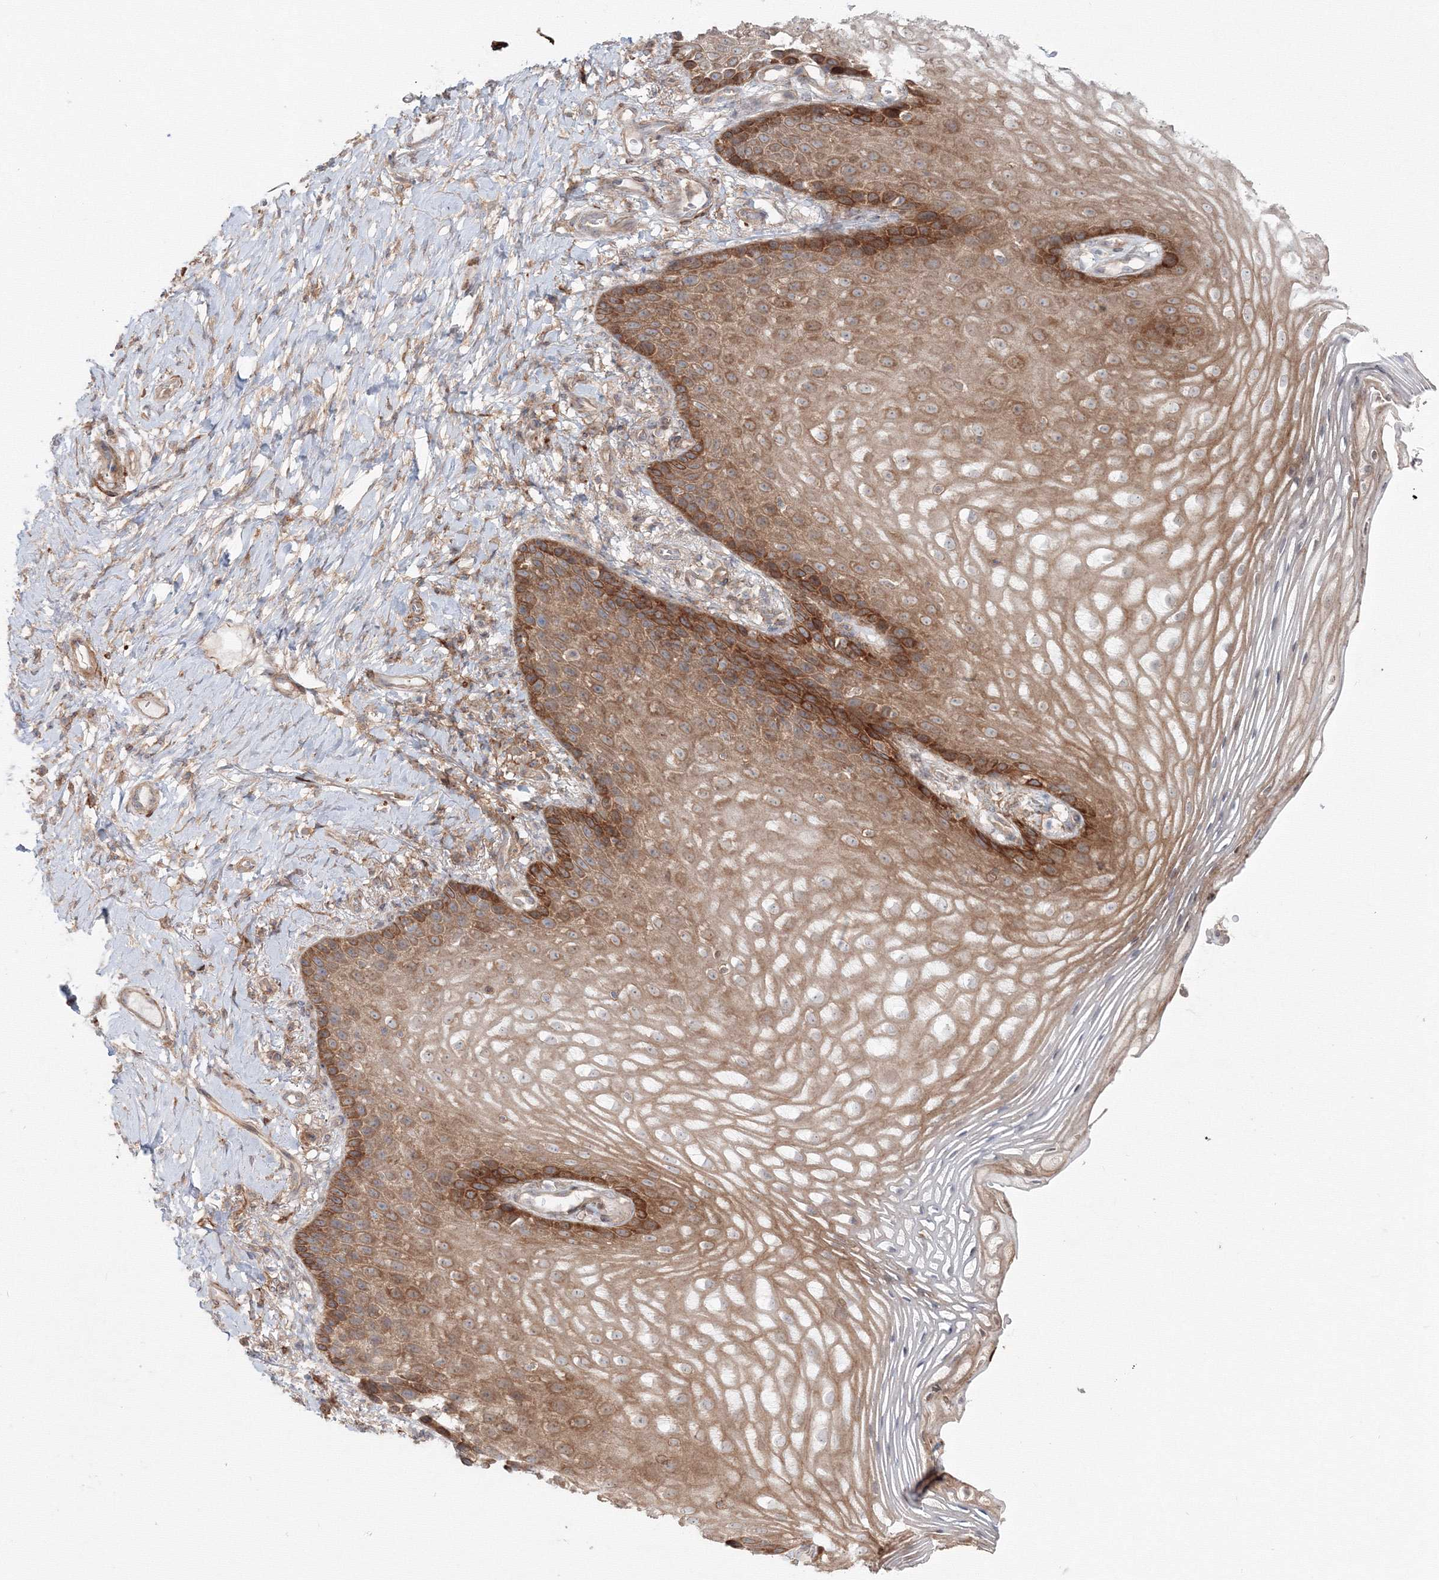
{"staining": {"intensity": "moderate", "quantity": ">75%", "location": "cytoplasmic/membranous"}, "tissue": "vagina", "cell_type": "Squamous epithelial cells", "image_type": "normal", "snomed": [{"axis": "morphology", "description": "Normal tissue, NOS"}, {"axis": "topography", "description": "Vagina"}], "caption": "Squamous epithelial cells display medium levels of moderate cytoplasmic/membranous positivity in approximately >75% of cells in benign human vagina. (Stains: DAB in brown, nuclei in blue, Microscopy: brightfield microscopy at high magnification).", "gene": "SH3PXD2A", "patient": {"sex": "female", "age": 60}}